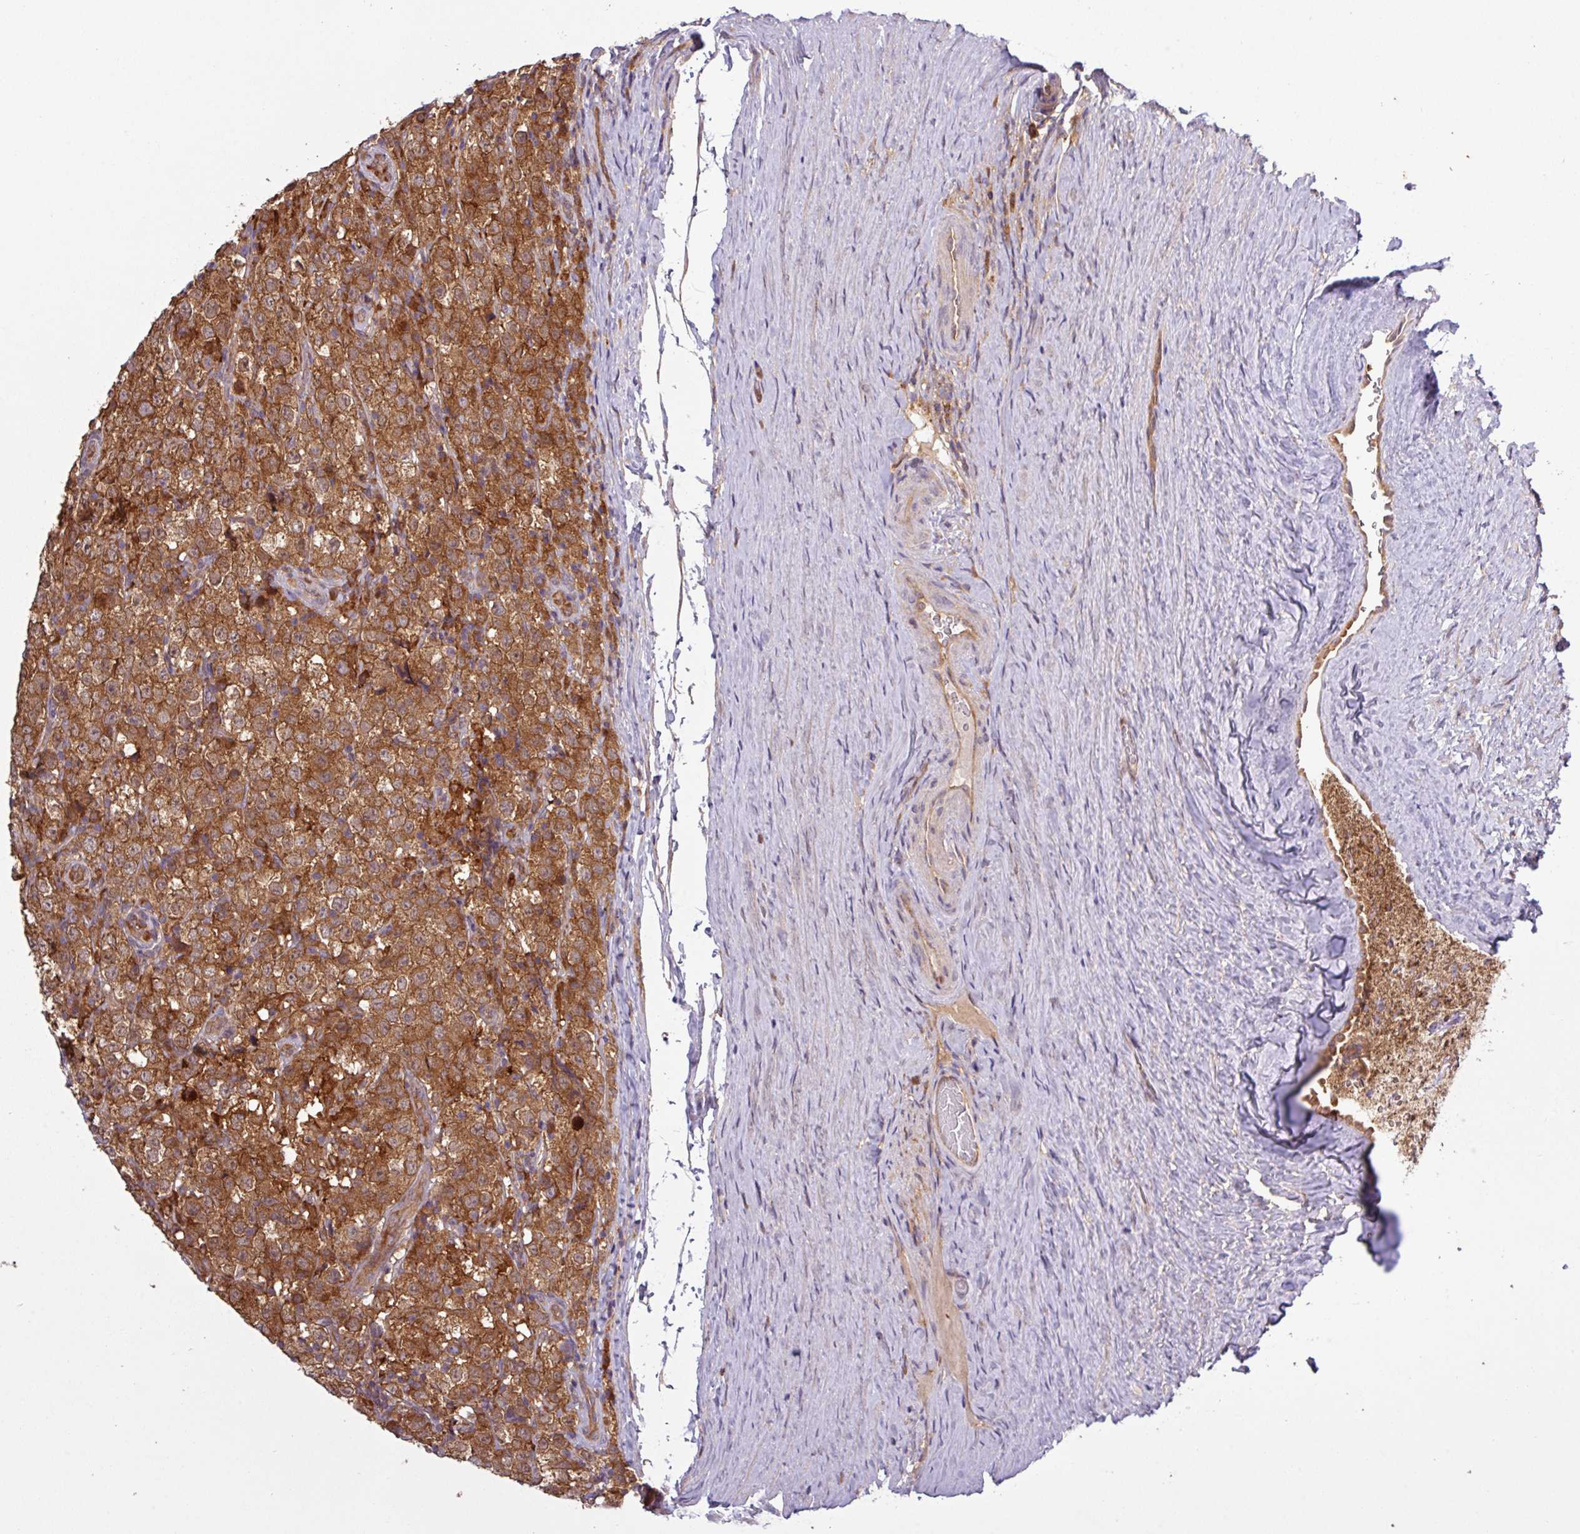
{"staining": {"intensity": "strong", "quantity": ">75%", "location": "cytoplasmic/membranous"}, "tissue": "testis cancer", "cell_type": "Tumor cells", "image_type": "cancer", "snomed": [{"axis": "morphology", "description": "Seminoma, NOS"}, {"axis": "morphology", "description": "Carcinoma, Embryonal, NOS"}, {"axis": "topography", "description": "Testis"}], "caption": "IHC photomicrograph of neoplastic tissue: testis embryonal carcinoma stained using immunohistochemistry exhibits high levels of strong protein expression localized specifically in the cytoplasmic/membranous of tumor cells, appearing as a cytoplasmic/membranous brown color.", "gene": "SIRPB2", "patient": {"sex": "male", "age": 41}}